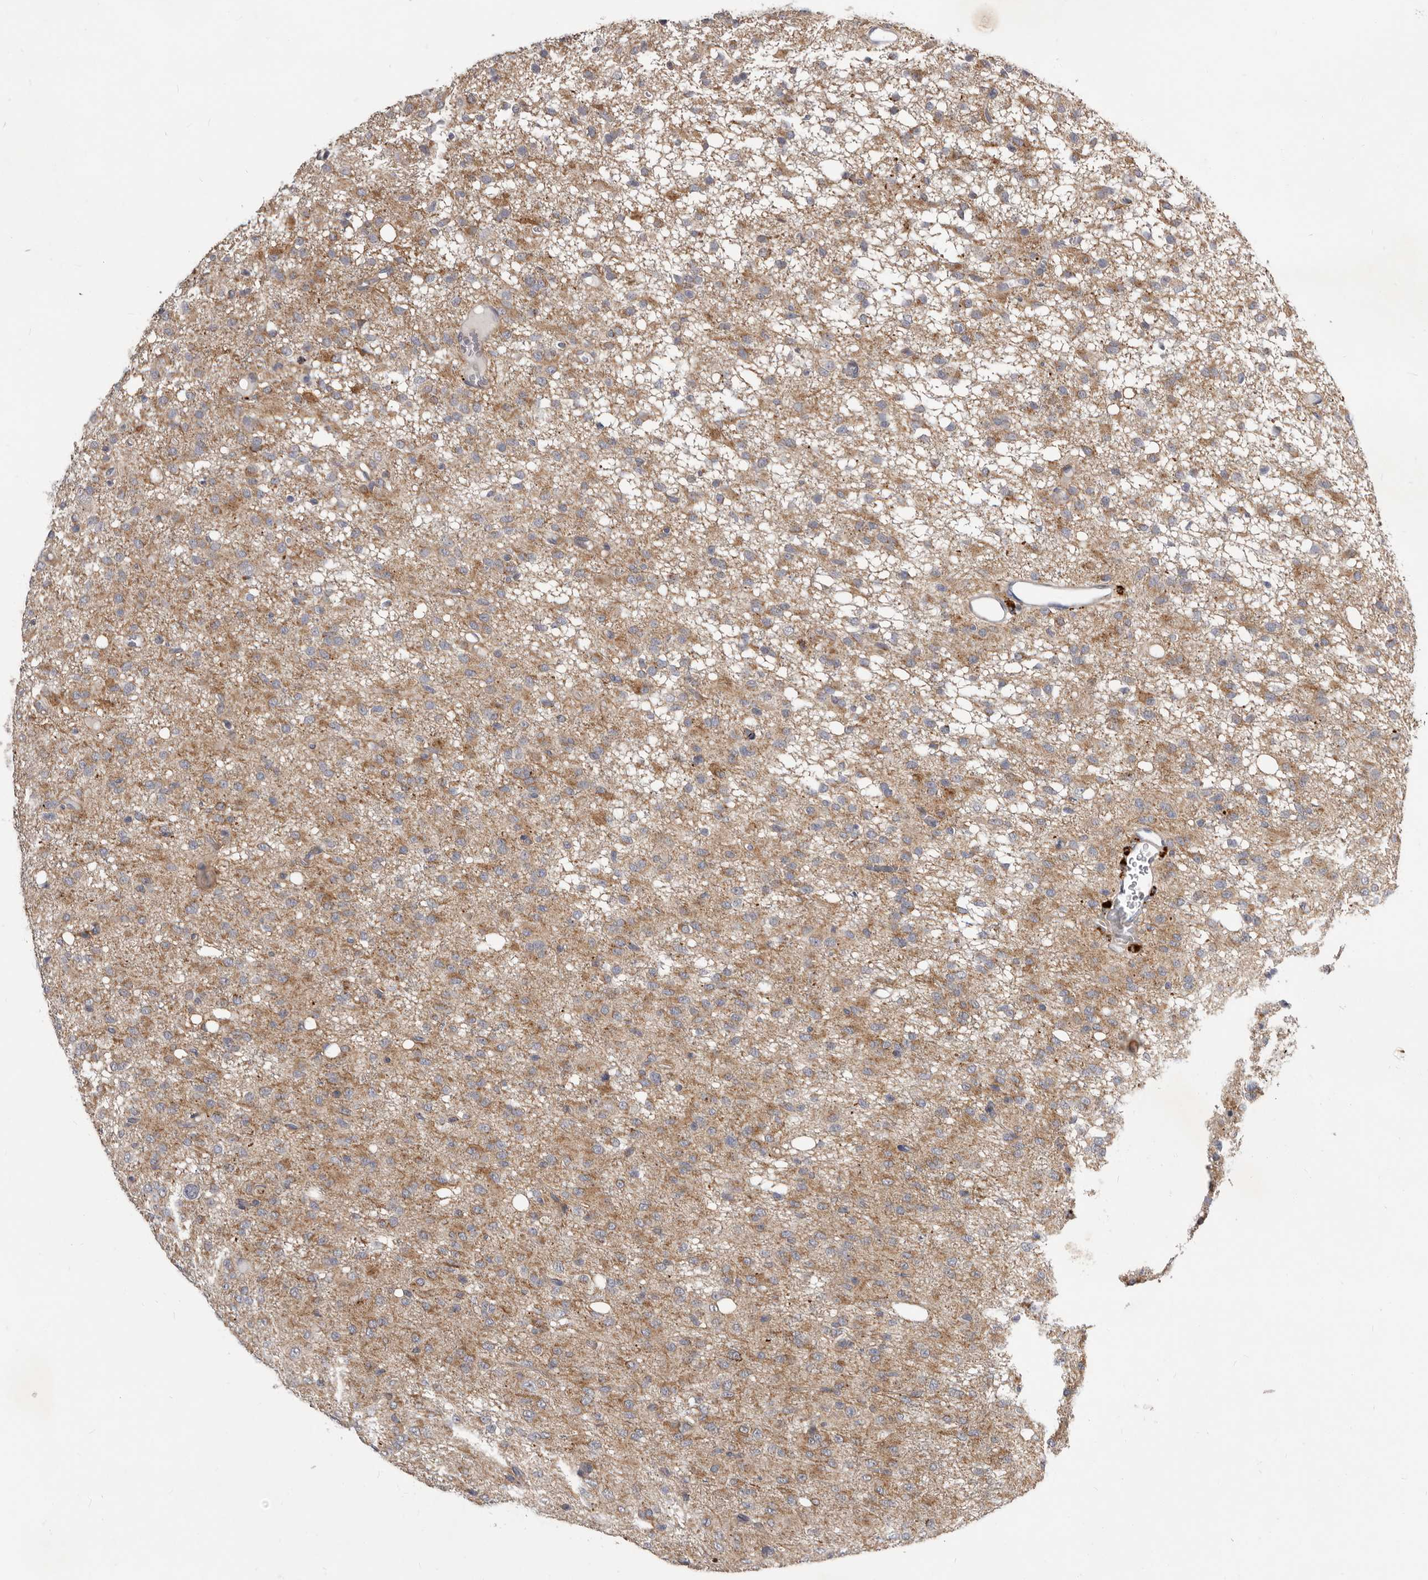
{"staining": {"intensity": "moderate", "quantity": "25%-75%", "location": "cytoplasmic/membranous"}, "tissue": "glioma", "cell_type": "Tumor cells", "image_type": "cancer", "snomed": [{"axis": "morphology", "description": "Glioma, malignant, High grade"}, {"axis": "topography", "description": "Brain"}], "caption": "A histopathology image showing moderate cytoplasmic/membranous expression in approximately 25%-75% of tumor cells in glioma, as visualized by brown immunohistochemical staining.", "gene": "SMC4", "patient": {"sex": "female", "age": 59}}